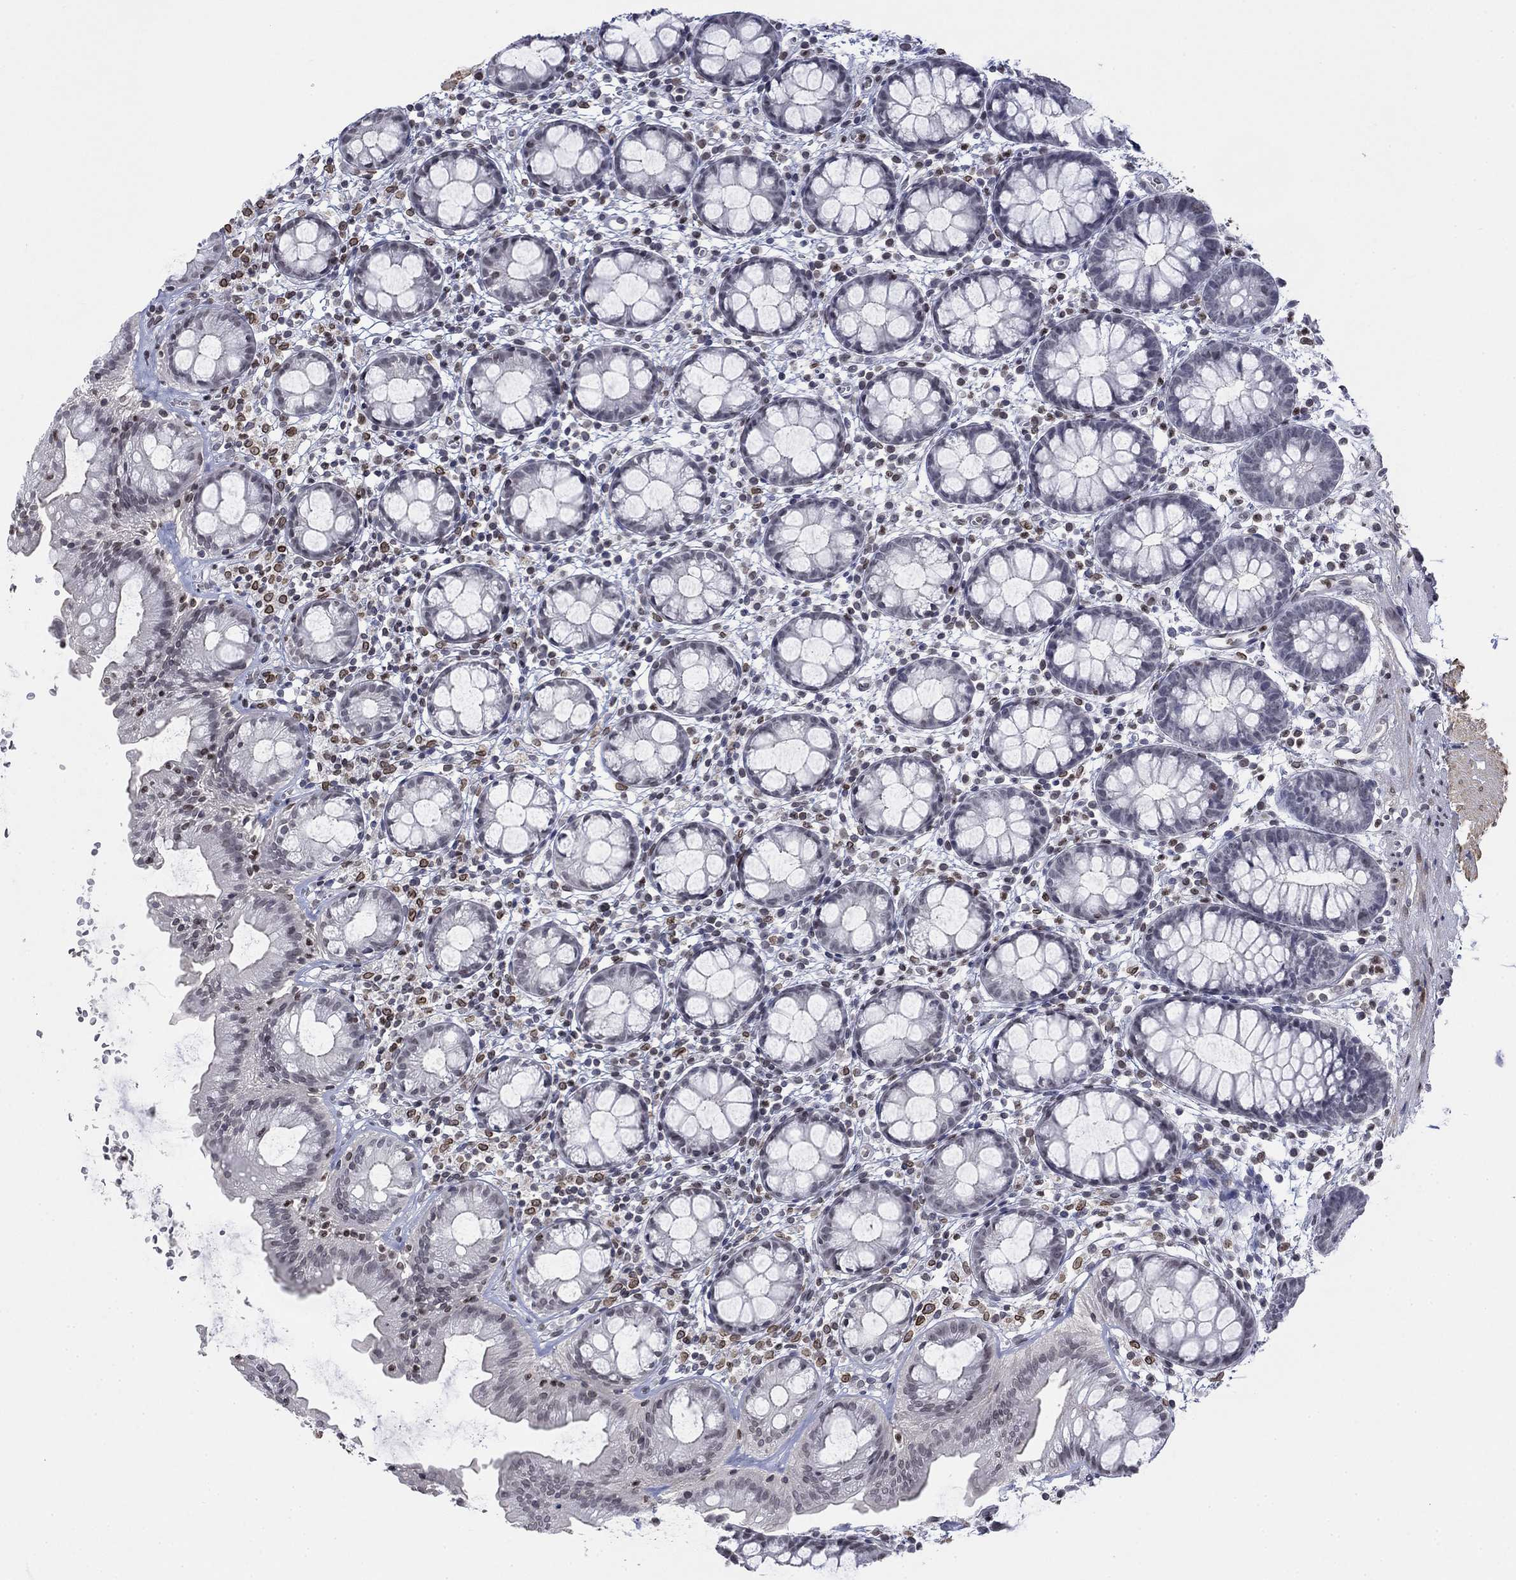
{"staining": {"intensity": "negative", "quantity": "none", "location": "none"}, "tissue": "rectum", "cell_type": "Glandular cells", "image_type": "normal", "snomed": [{"axis": "morphology", "description": "Normal tissue, NOS"}, {"axis": "topography", "description": "Rectum"}], "caption": "Glandular cells show no significant protein staining in unremarkable rectum.", "gene": "TOR1AIP1", "patient": {"sex": "male", "age": 57}}